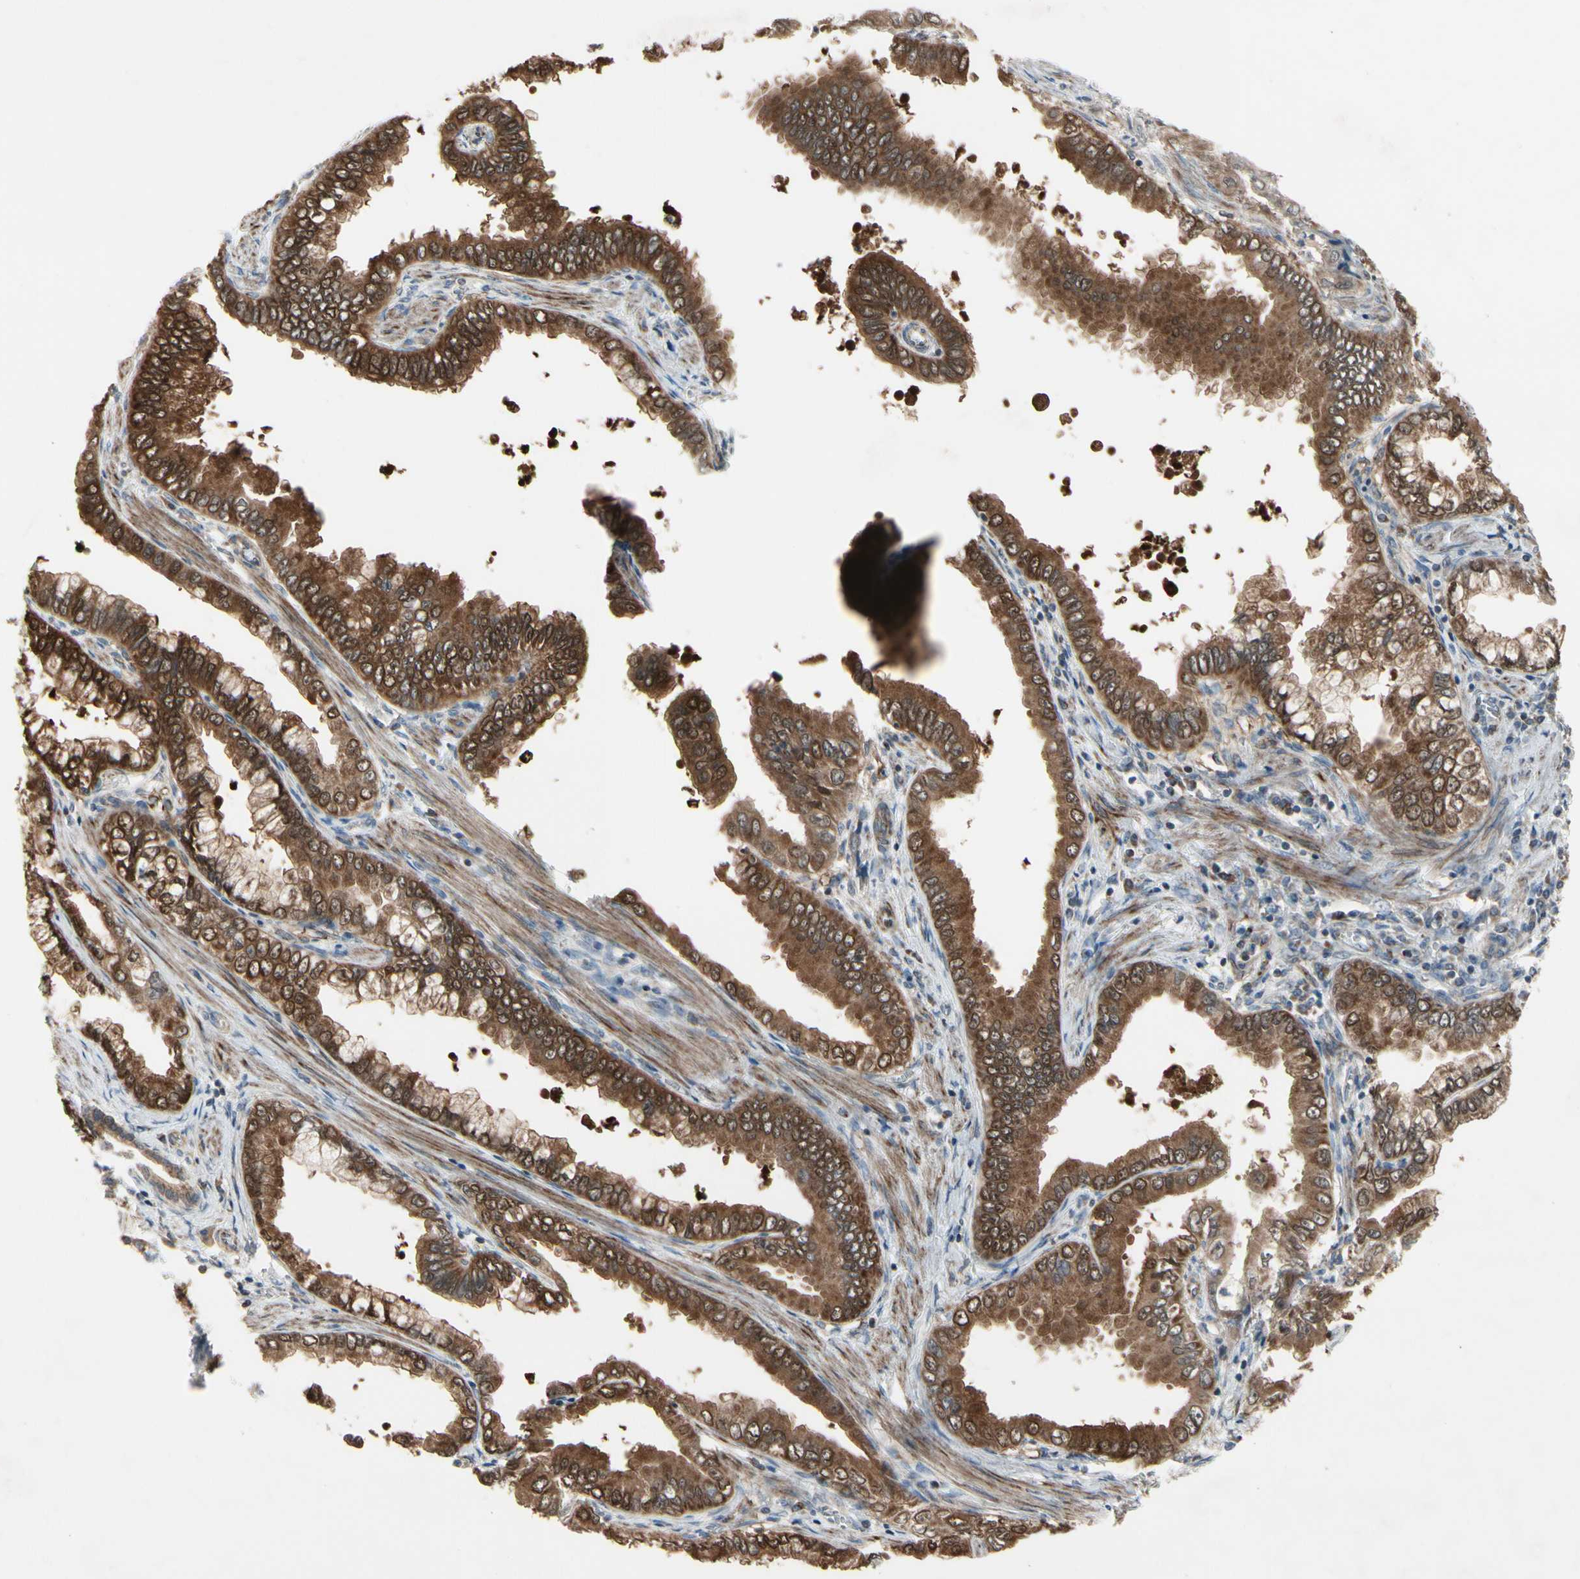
{"staining": {"intensity": "moderate", "quantity": ">75%", "location": "cytoplasmic/membranous"}, "tissue": "pancreatic cancer", "cell_type": "Tumor cells", "image_type": "cancer", "snomed": [{"axis": "morphology", "description": "Normal tissue, NOS"}, {"axis": "topography", "description": "Lymph node"}], "caption": "A histopathology image of human pancreatic cancer stained for a protein reveals moderate cytoplasmic/membranous brown staining in tumor cells. (DAB = brown stain, brightfield microscopy at high magnification).", "gene": "CPT1A", "patient": {"sex": "male", "age": 50}}